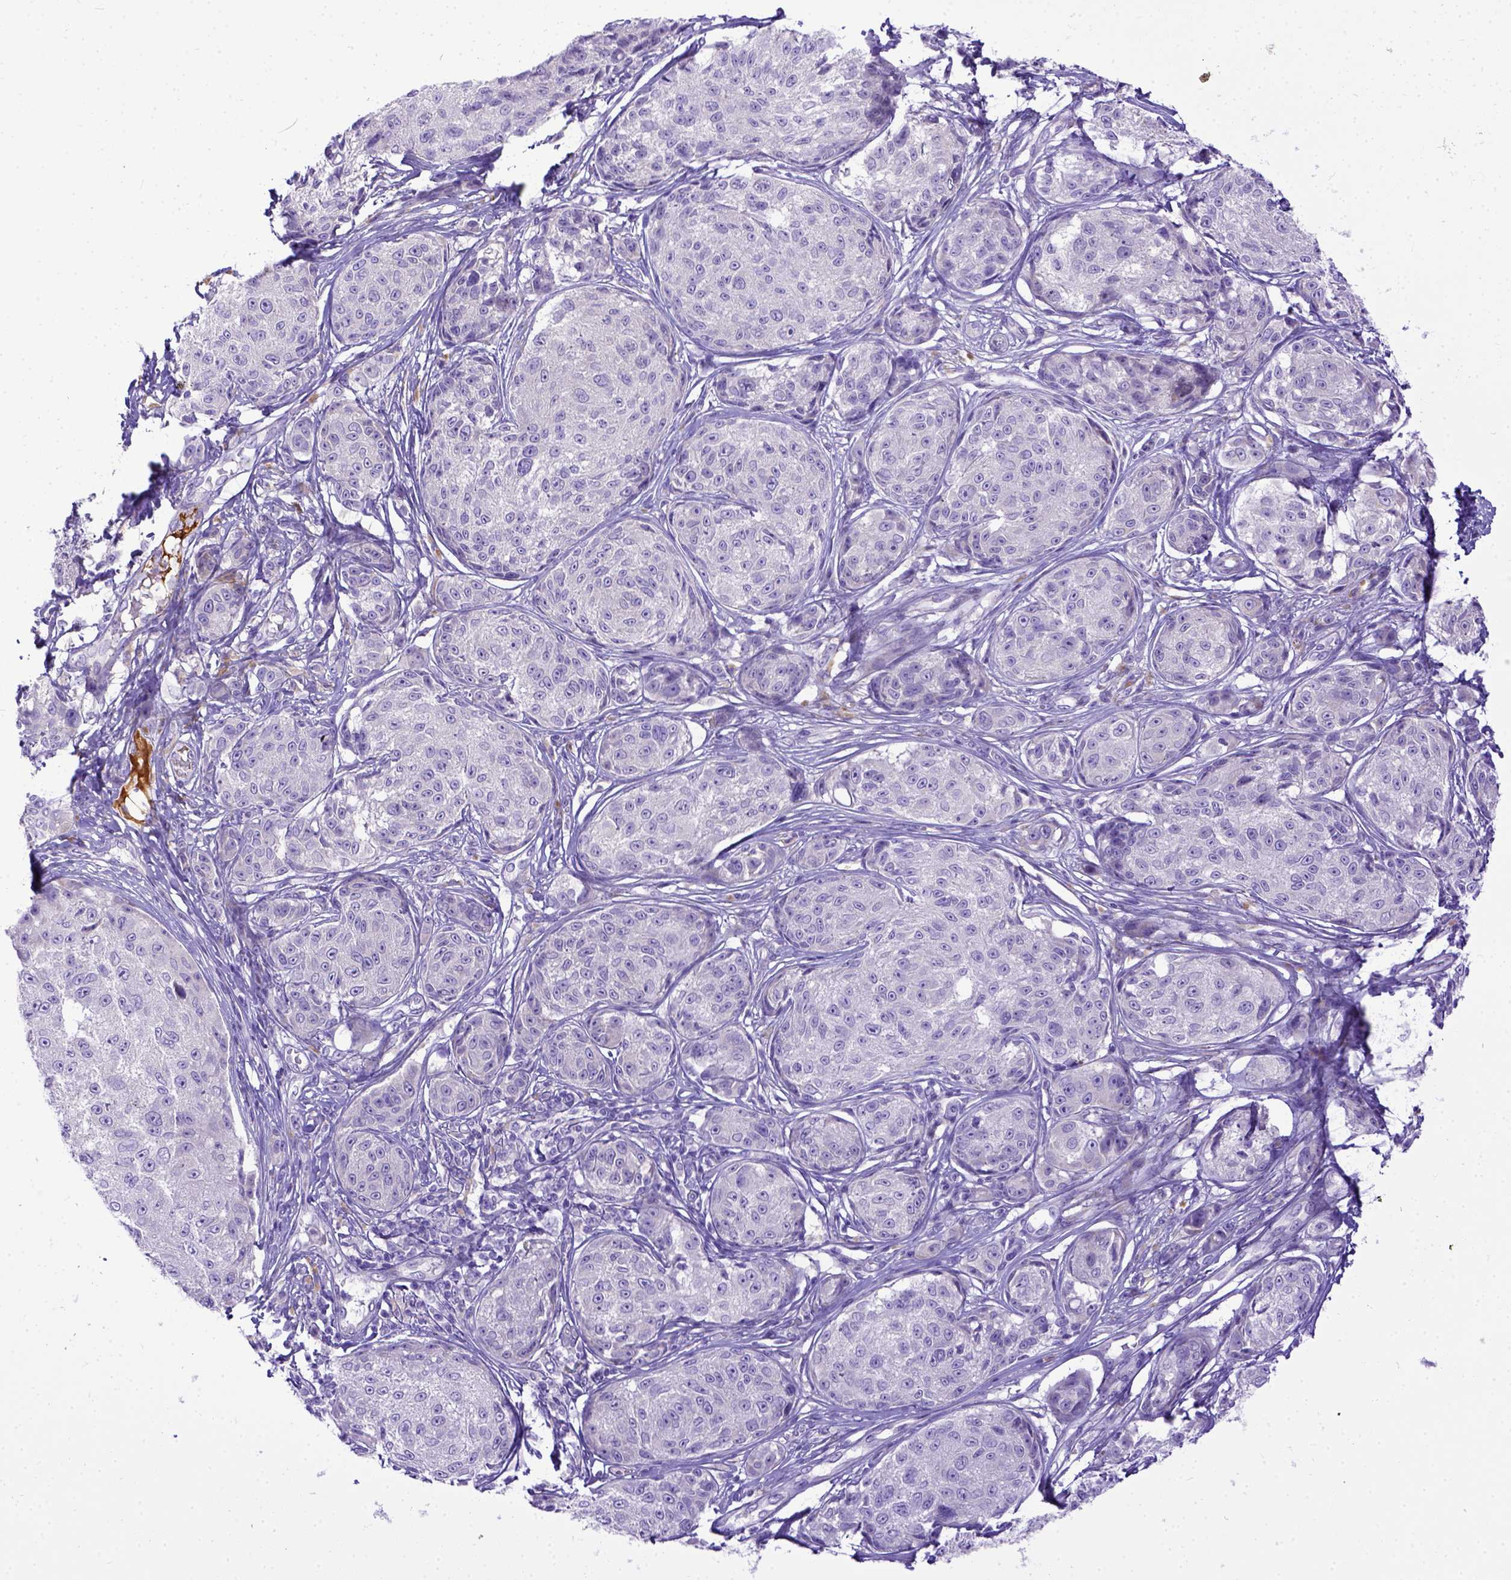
{"staining": {"intensity": "negative", "quantity": "none", "location": "none"}, "tissue": "melanoma", "cell_type": "Tumor cells", "image_type": "cancer", "snomed": [{"axis": "morphology", "description": "Malignant melanoma, NOS"}, {"axis": "topography", "description": "Skin"}], "caption": "This is a image of immunohistochemistry (IHC) staining of melanoma, which shows no staining in tumor cells. The staining is performed using DAB brown chromogen with nuclei counter-stained in using hematoxylin.", "gene": "CFAP300", "patient": {"sex": "male", "age": 61}}